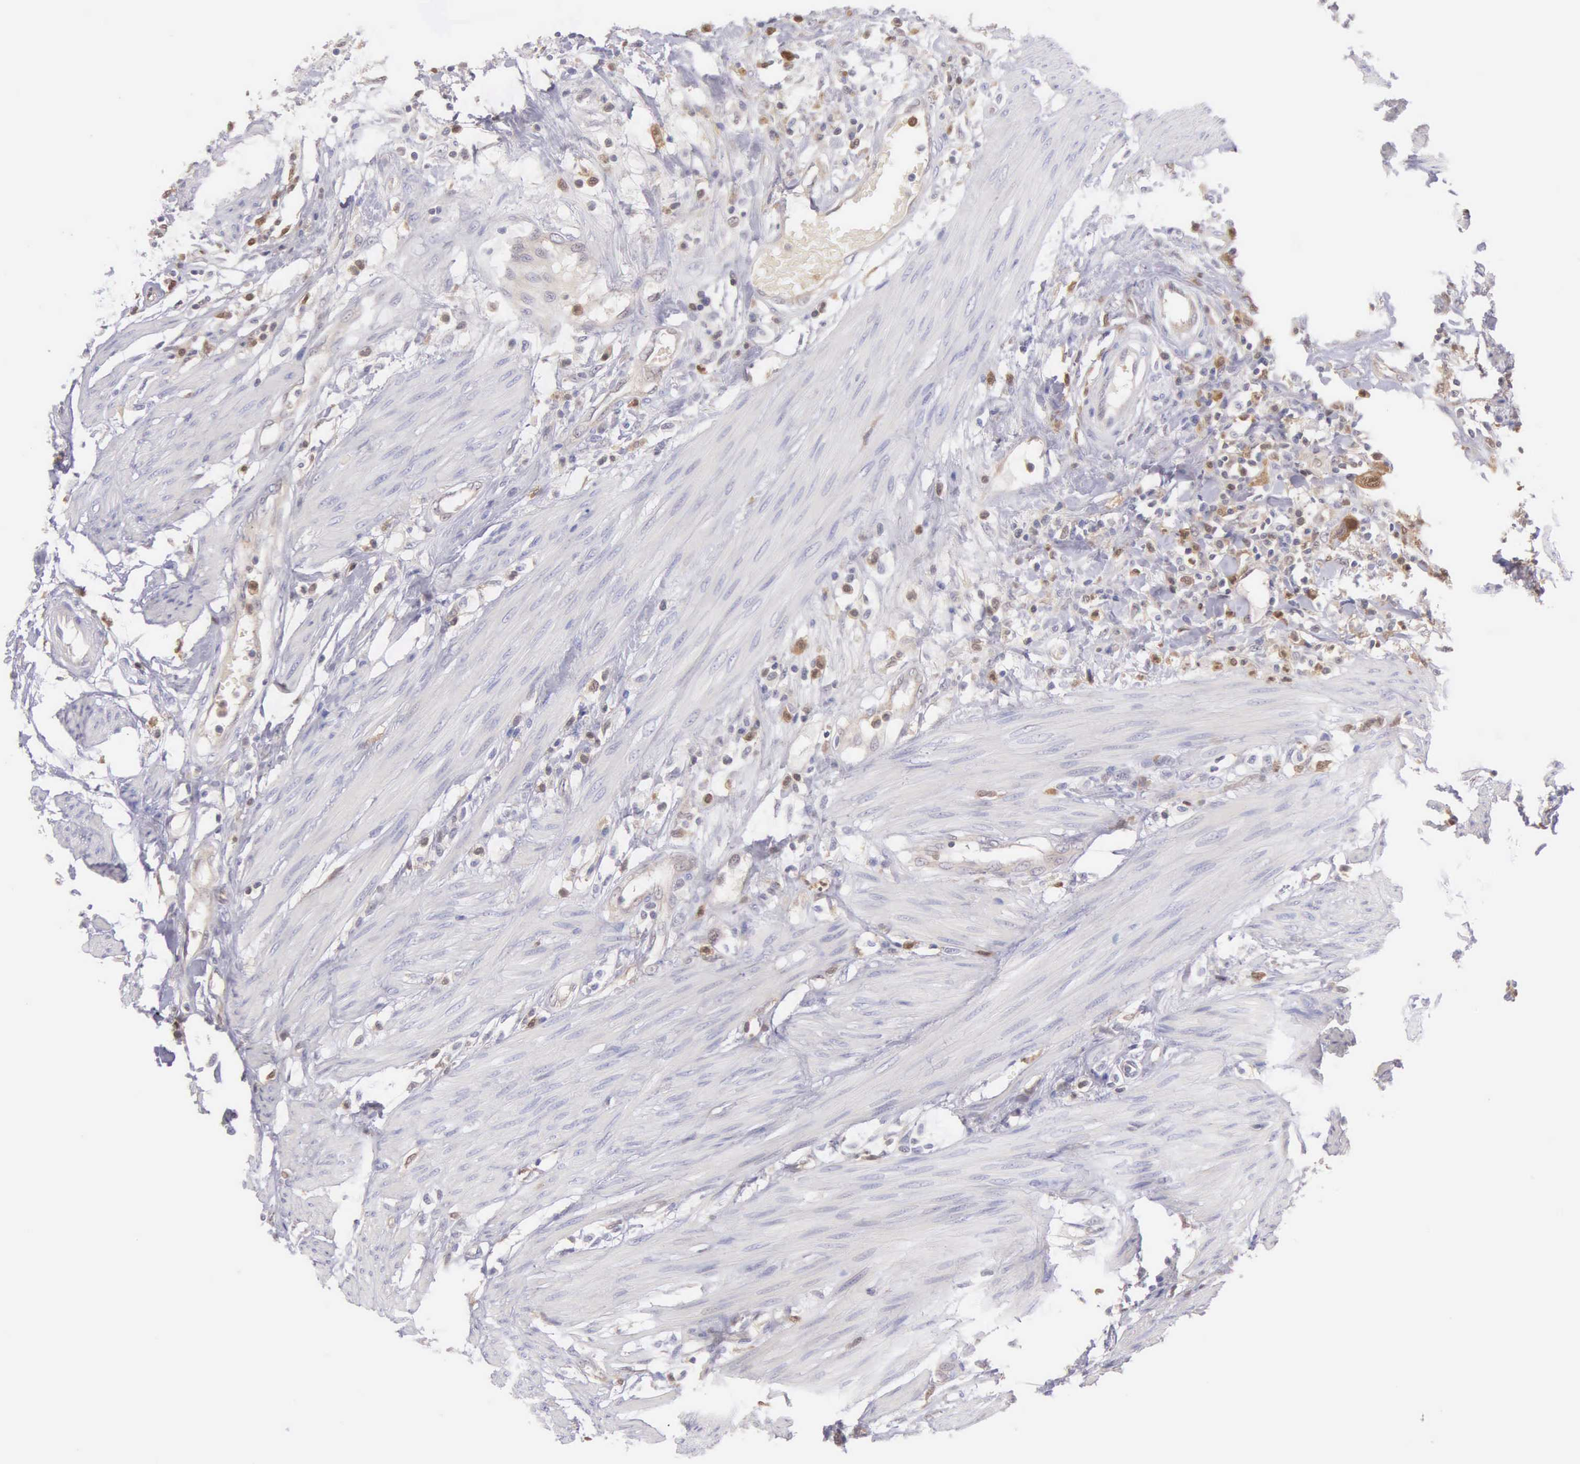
{"staining": {"intensity": "weak", "quantity": "25%-75%", "location": "cytoplasmic/membranous"}, "tissue": "urothelial cancer", "cell_type": "Tumor cells", "image_type": "cancer", "snomed": [{"axis": "morphology", "description": "Urothelial carcinoma, High grade"}, {"axis": "topography", "description": "Urinary bladder"}], "caption": "Brown immunohistochemical staining in human high-grade urothelial carcinoma demonstrates weak cytoplasmic/membranous staining in approximately 25%-75% of tumor cells.", "gene": "BID", "patient": {"sex": "male", "age": 55}}